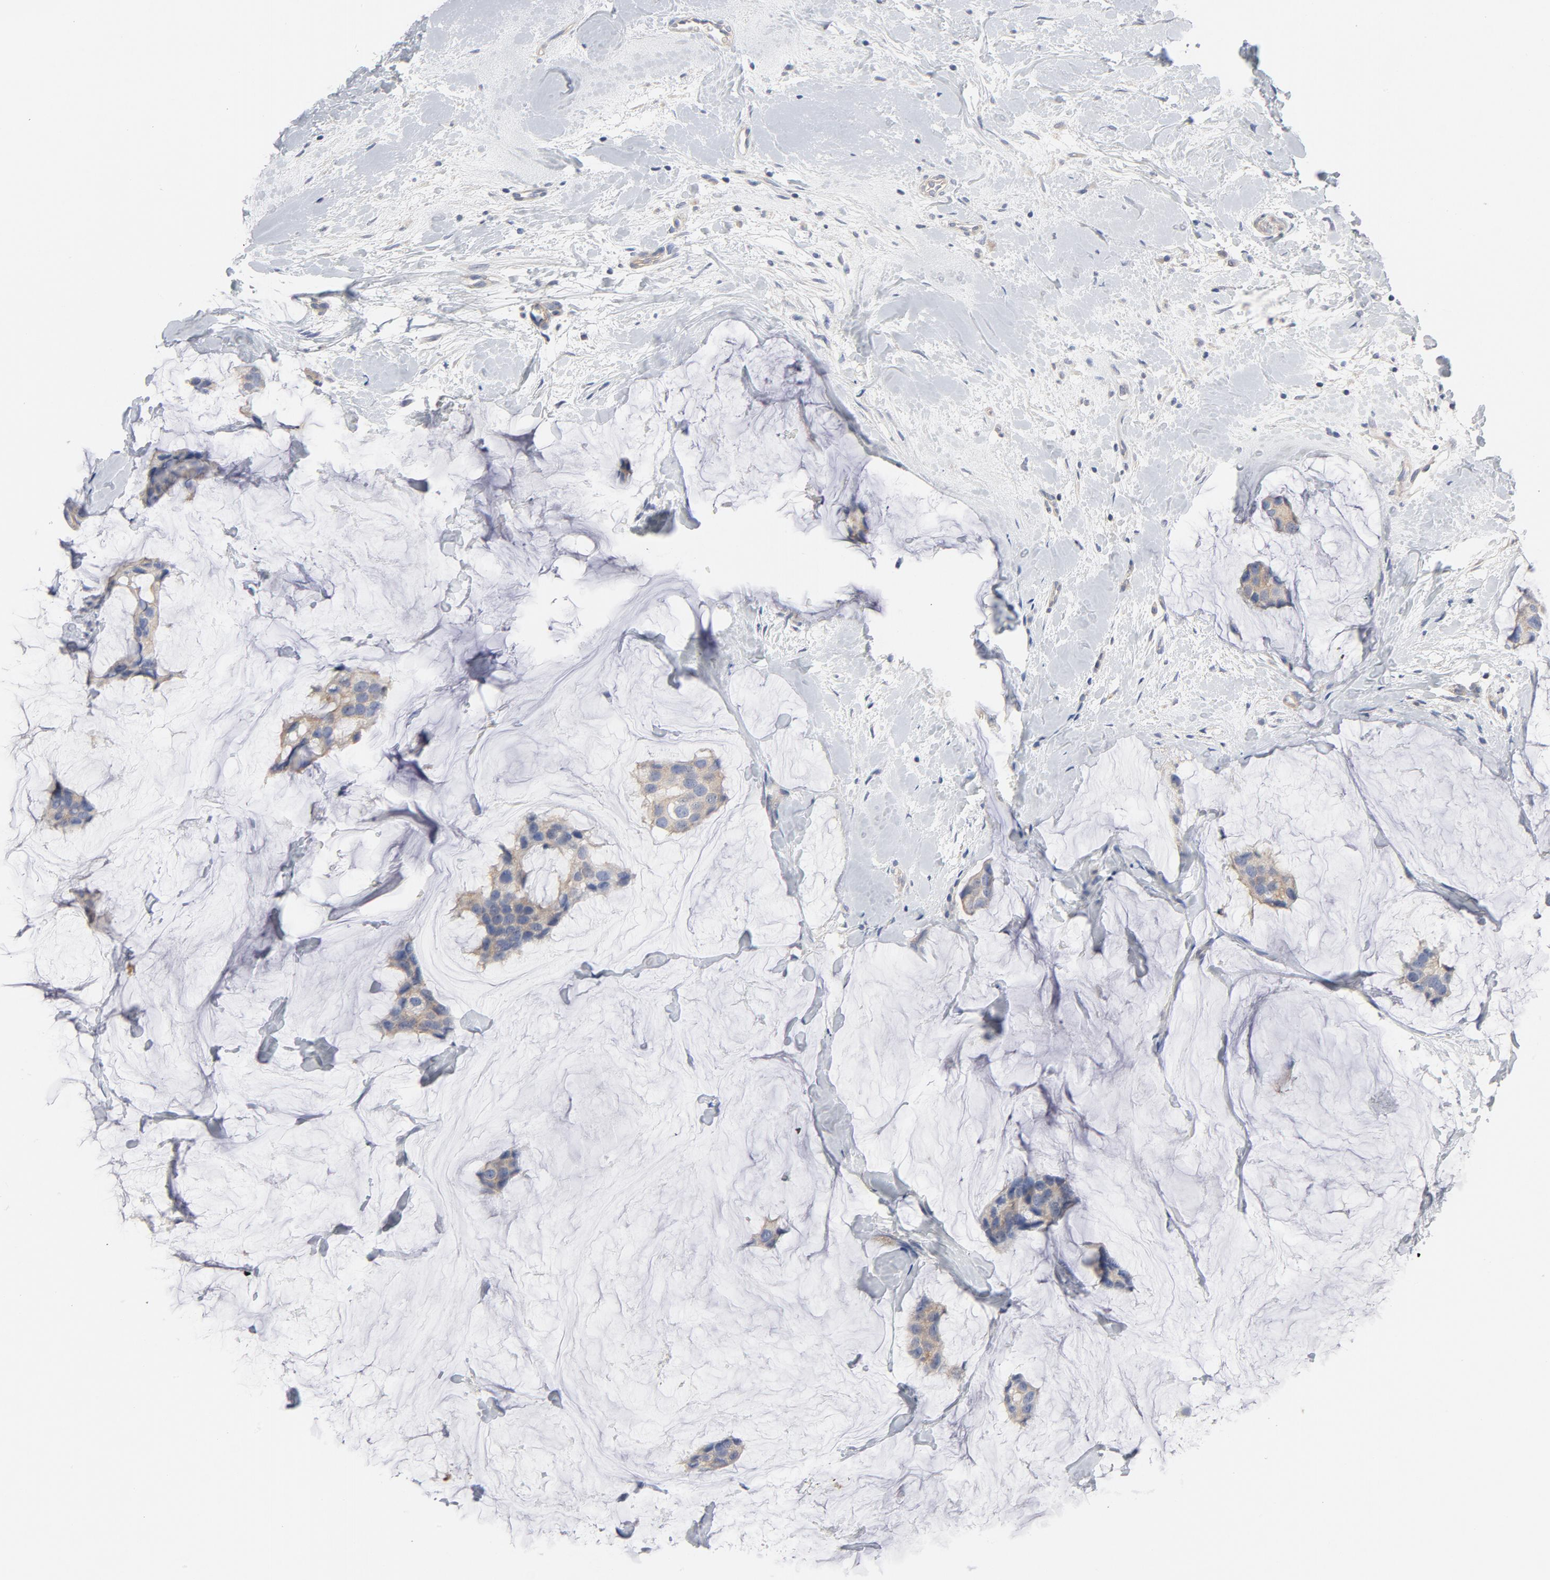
{"staining": {"intensity": "weak", "quantity": ">75%", "location": "cytoplasmic/membranous"}, "tissue": "breast cancer", "cell_type": "Tumor cells", "image_type": "cancer", "snomed": [{"axis": "morphology", "description": "Normal tissue, NOS"}, {"axis": "morphology", "description": "Duct carcinoma"}, {"axis": "topography", "description": "Breast"}], "caption": "Weak cytoplasmic/membranous staining is appreciated in approximately >75% of tumor cells in breast cancer (invasive ductal carcinoma). The staining is performed using DAB brown chromogen to label protein expression. The nuclei are counter-stained blue using hematoxylin.", "gene": "ROCK1", "patient": {"sex": "female", "age": 50}}